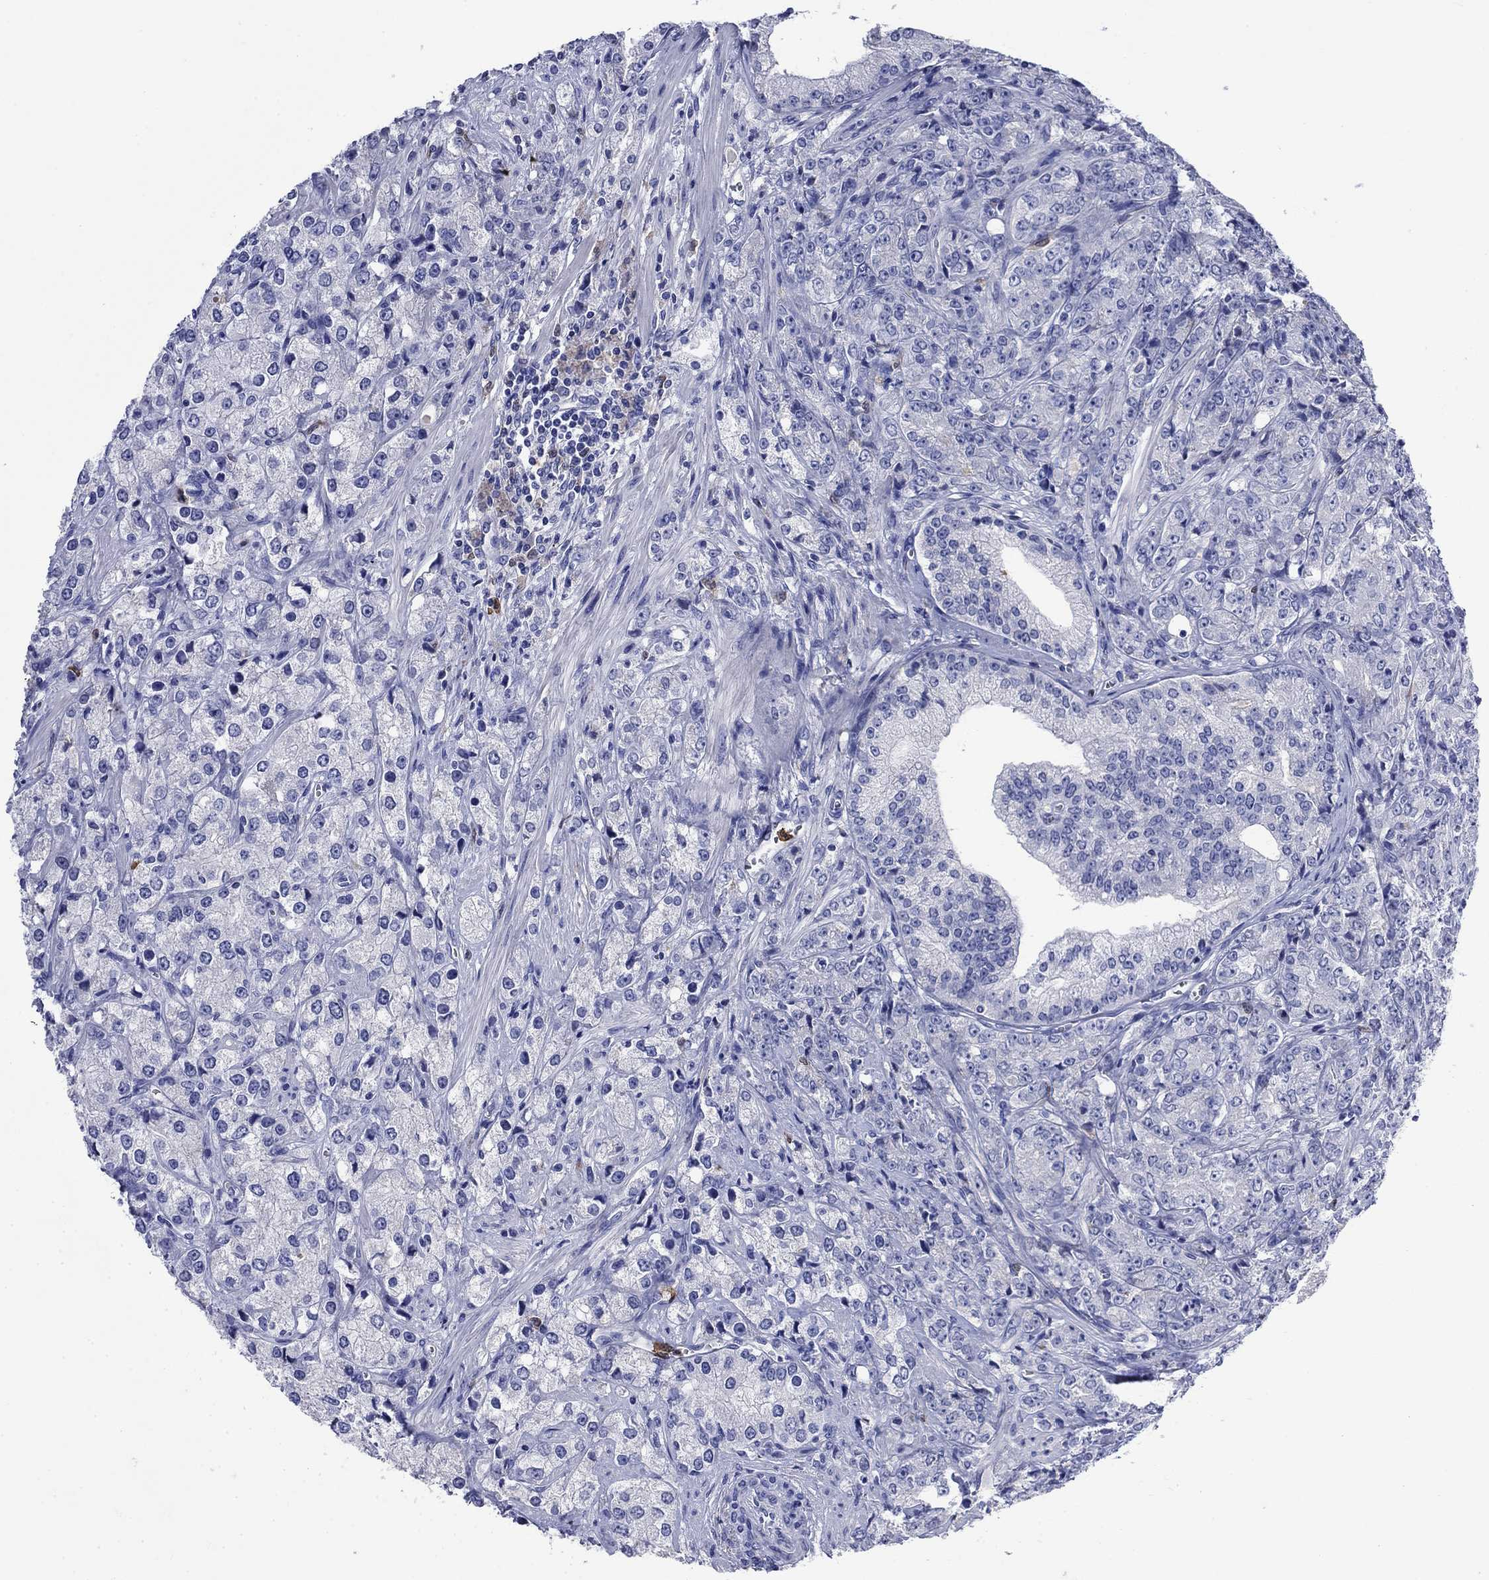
{"staining": {"intensity": "negative", "quantity": "none", "location": "none"}, "tissue": "prostate cancer", "cell_type": "Tumor cells", "image_type": "cancer", "snomed": [{"axis": "morphology", "description": "Adenocarcinoma, NOS"}, {"axis": "topography", "description": "Prostate and seminal vesicle, NOS"}, {"axis": "topography", "description": "Prostate"}], "caption": "This micrograph is of prostate cancer (adenocarcinoma) stained with immunohistochemistry to label a protein in brown with the nuclei are counter-stained blue. There is no positivity in tumor cells.", "gene": "TFR2", "patient": {"sex": "male", "age": 68}}